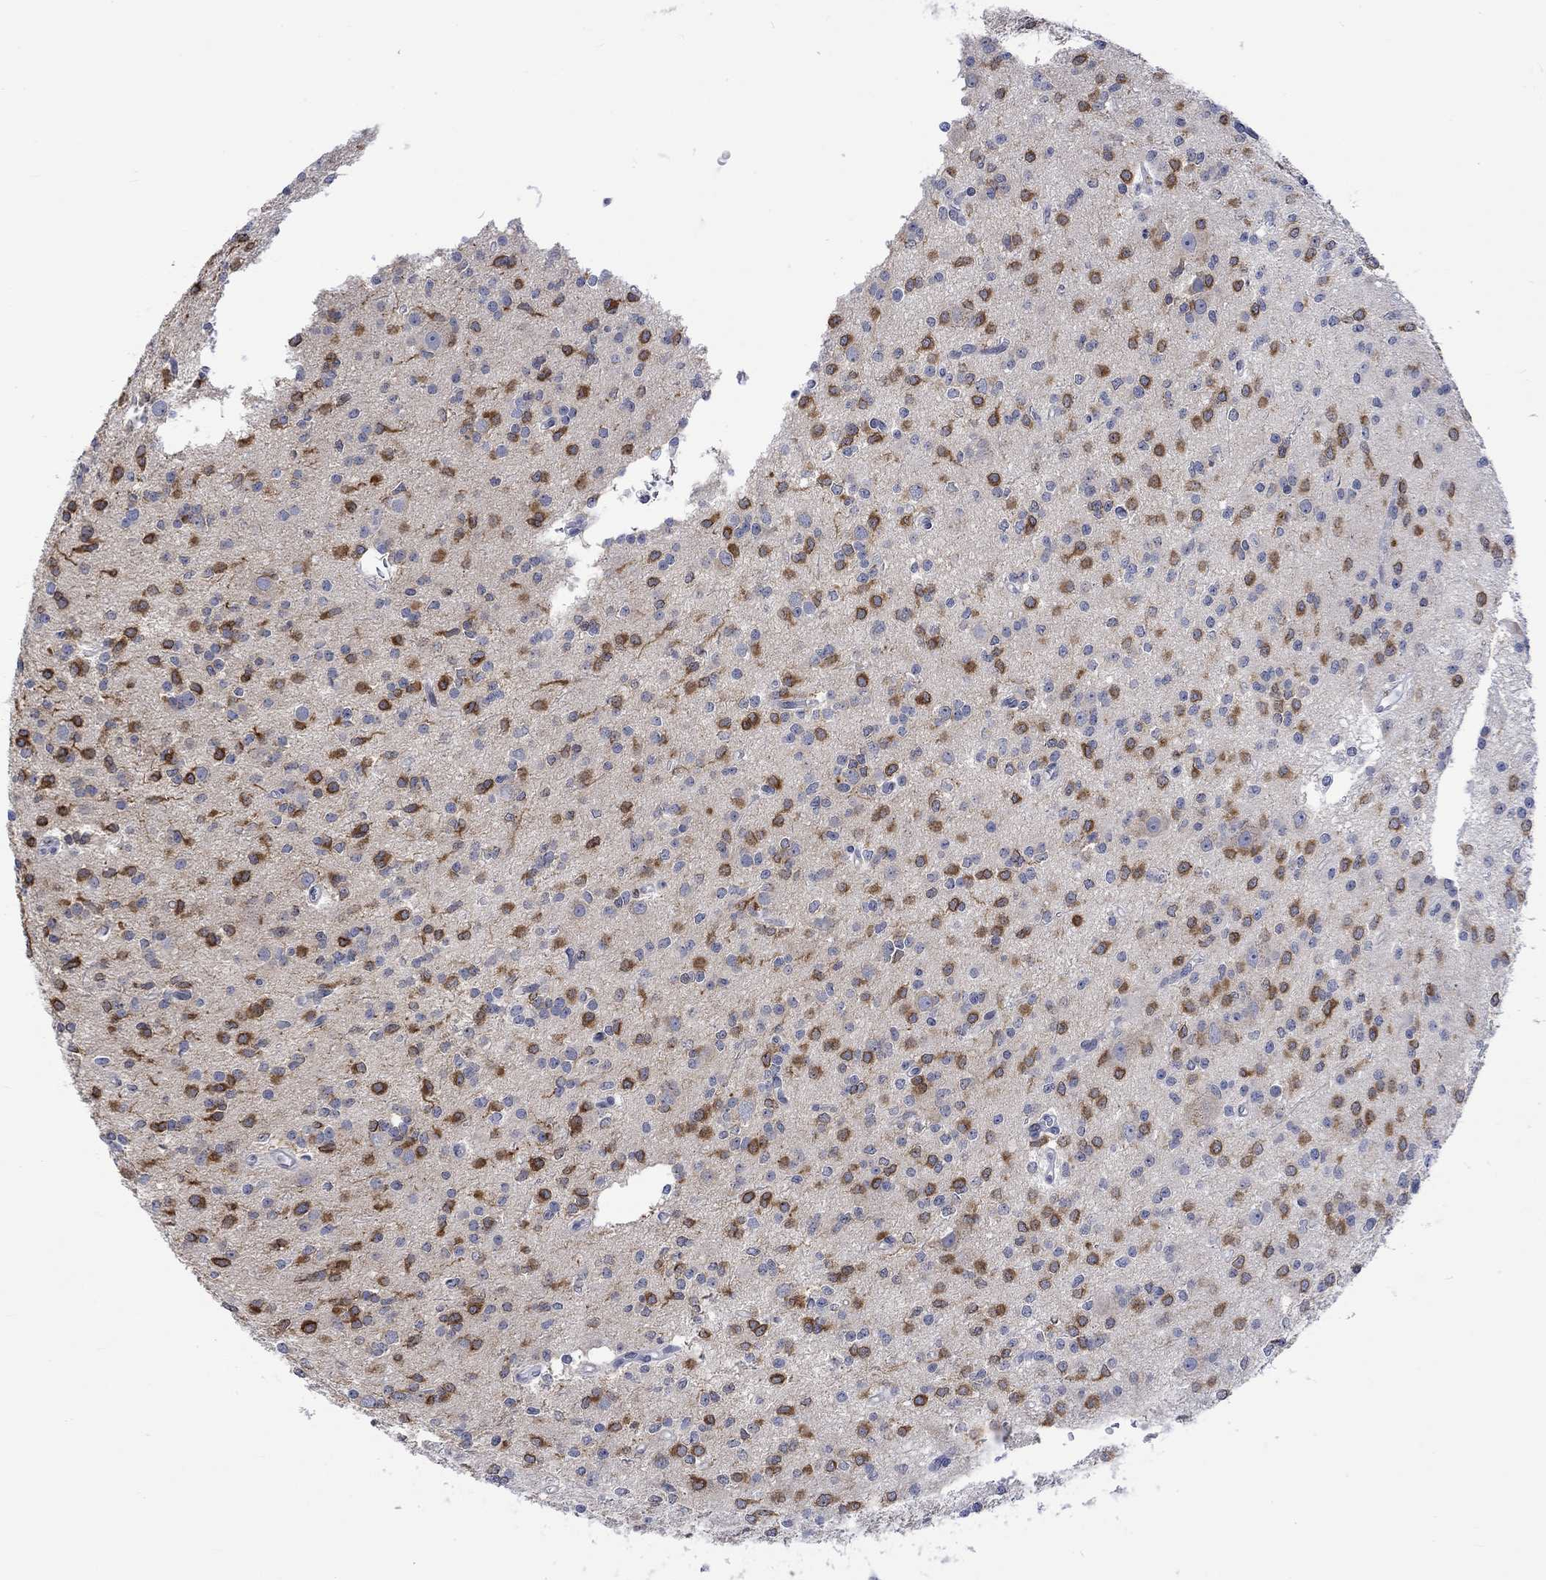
{"staining": {"intensity": "strong", "quantity": "<25%", "location": "cytoplasmic/membranous"}, "tissue": "glioma", "cell_type": "Tumor cells", "image_type": "cancer", "snomed": [{"axis": "morphology", "description": "Glioma, malignant, Low grade"}, {"axis": "topography", "description": "Brain"}], "caption": "Immunohistochemistry (IHC) photomicrograph of neoplastic tissue: human glioma stained using IHC exhibits medium levels of strong protein expression localized specifically in the cytoplasmic/membranous of tumor cells, appearing as a cytoplasmic/membranous brown color.", "gene": "DCX", "patient": {"sex": "male", "age": 27}}